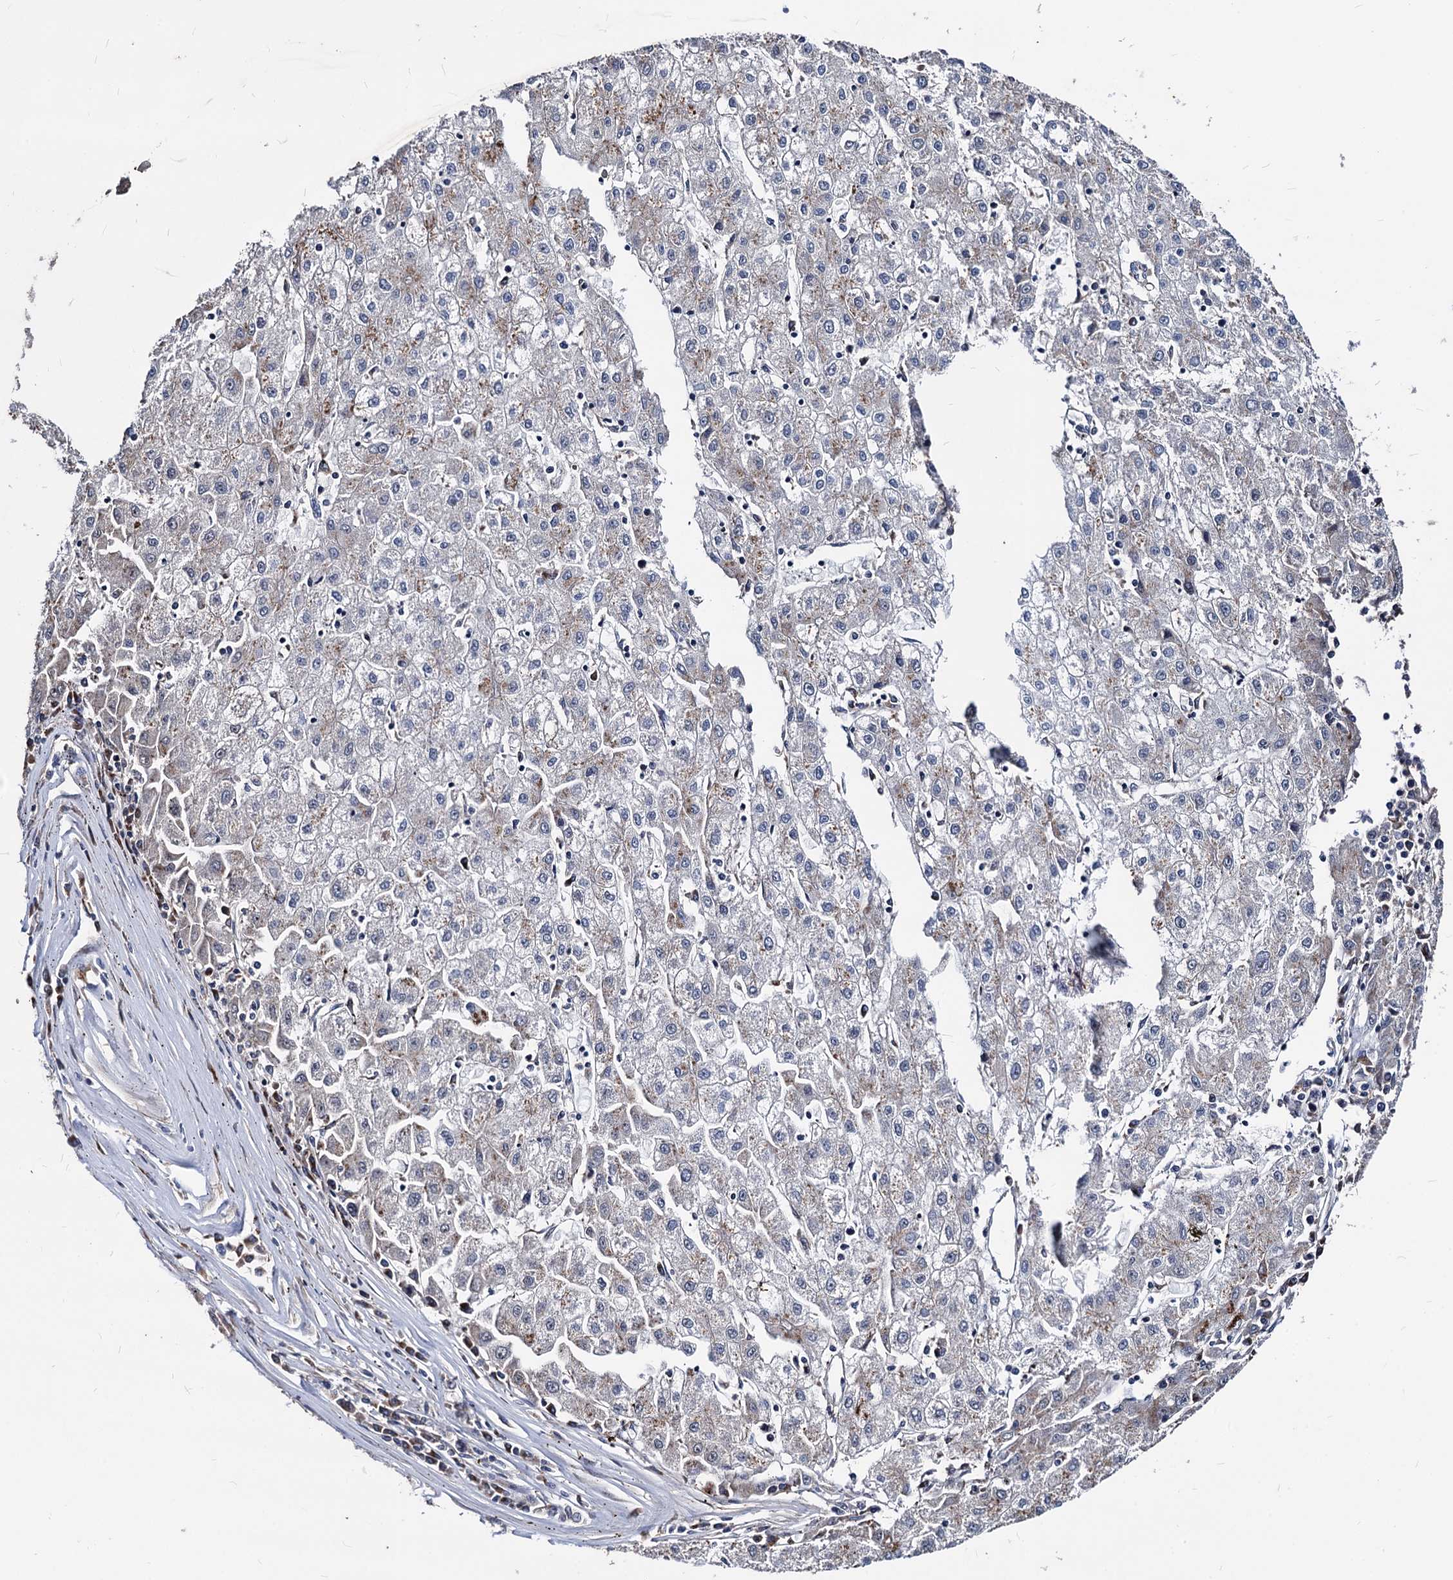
{"staining": {"intensity": "moderate", "quantity": "<25%", "location": "cytoplasmic/membranous"}, "tissue": "liver cancer", "cell_type": "Tumor cells", "image_type": "cancer", "snomed": [{"axis": "morphology", "description": "Carcinoma, Hepatocellular, NOS"}, {"axis": "topography", "description": "Liver"}], "caption": "Immunohistochemical staining of liver hepatocellular carcinoma displays moderate cytoplasmic/membranous protein positivity in about <25% of tumor cells. The protein of interest is shown in brown color, while the nuclei are stained blue.", "gene": "SMAGP", "patient": {"sex": "male", "age": 72}}